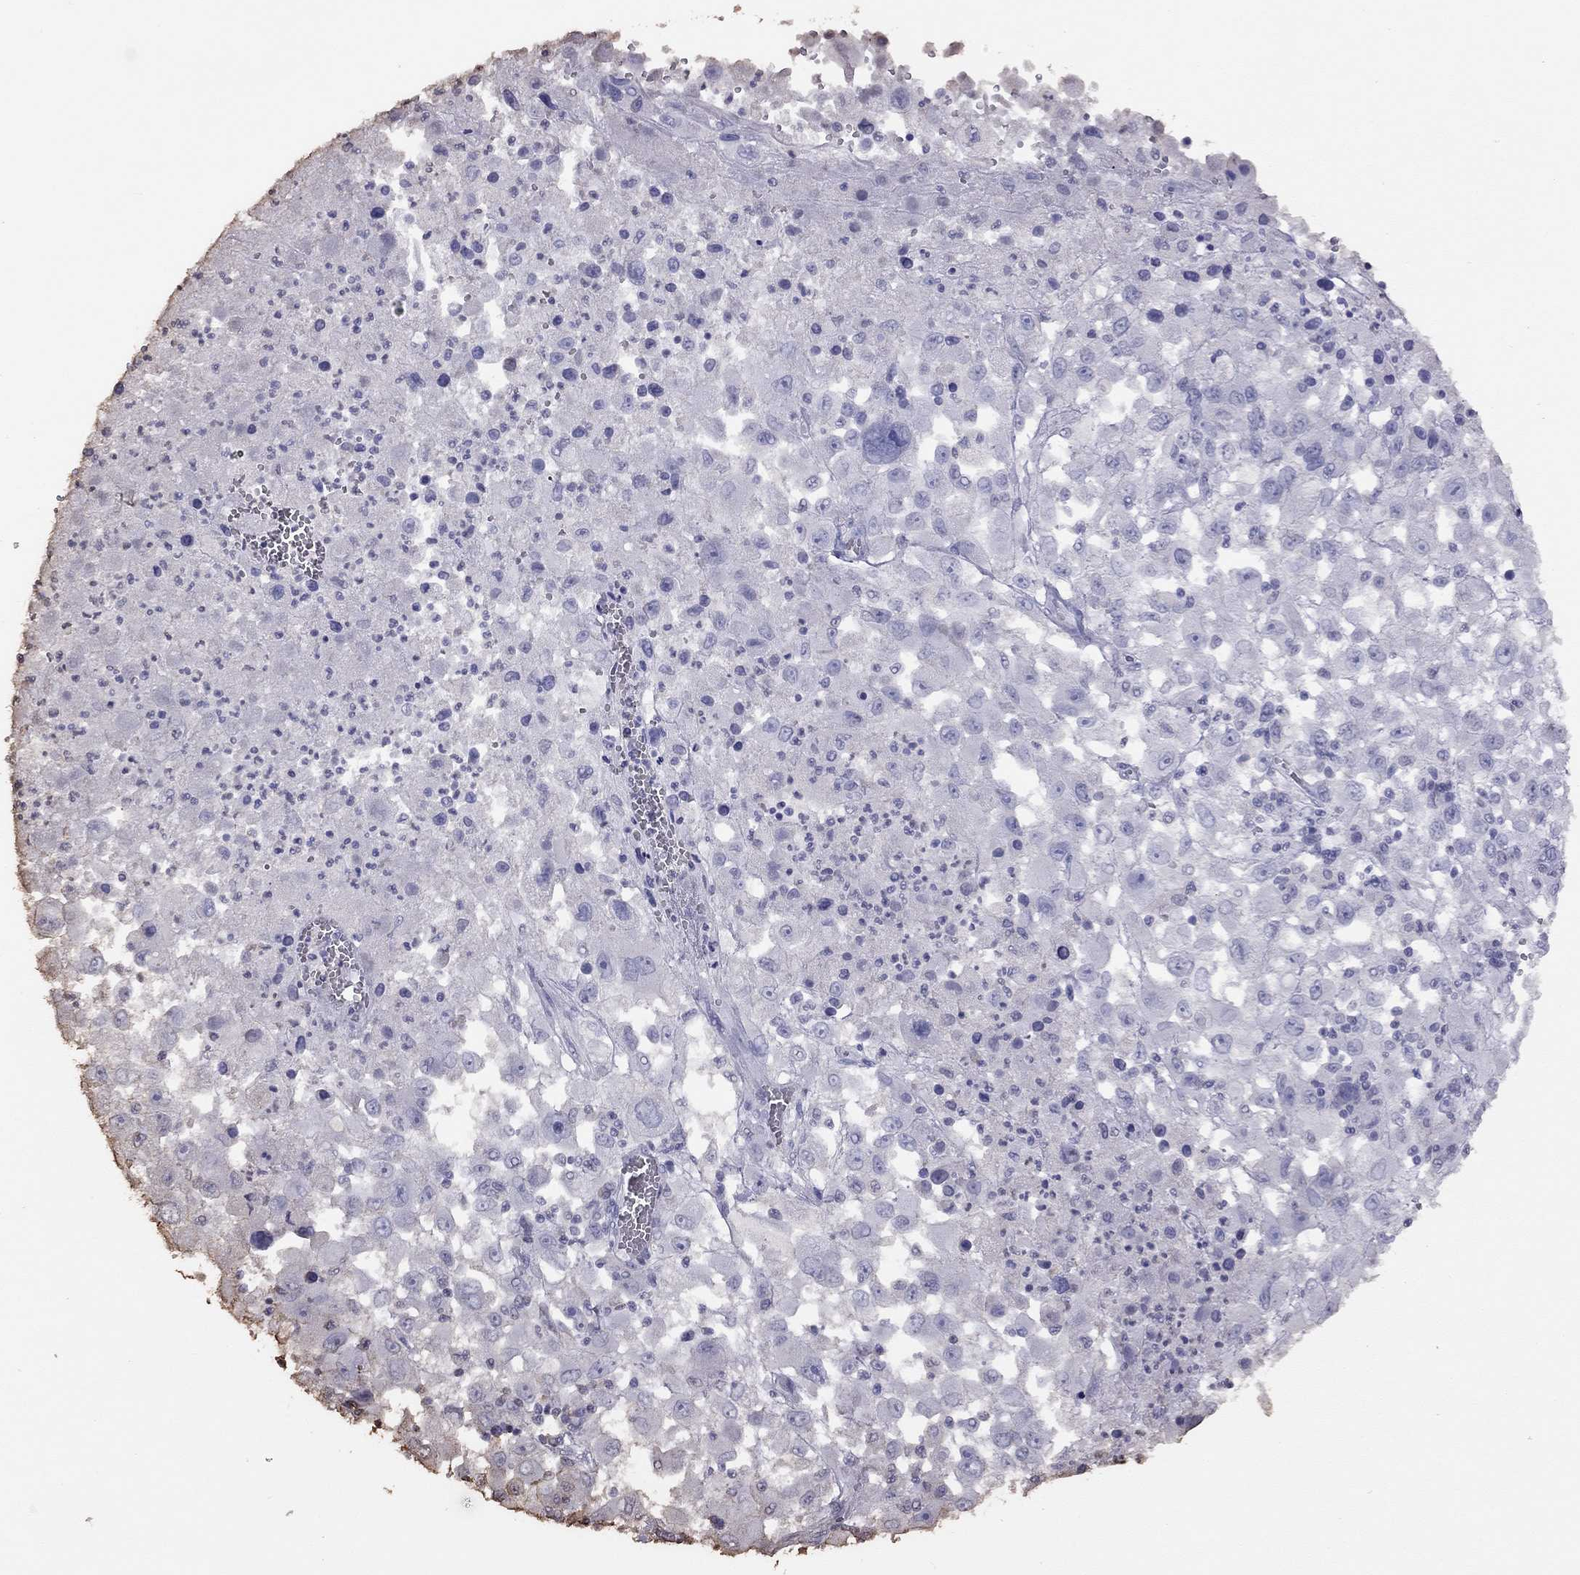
{"staining": {"intensity": "negative", "quantity": "none", "location": "none"}, "tissue": "melanoma", "cell_type": "Tumor cells", "image_type": "cancer", "snomed": [{"axis": "morphology", "description": "Malignant melanoma, Metastatic site"}, {"axis": "topography", "description": "Soft tissue"}], "caption": "DAB (3,3'-diaminobenzidine) immunohistochemical staining of melanoma demonstrates no significant staining in tumor cells.", "gene": "SUN3", "patient": {"sex": "male", "age": 50}}